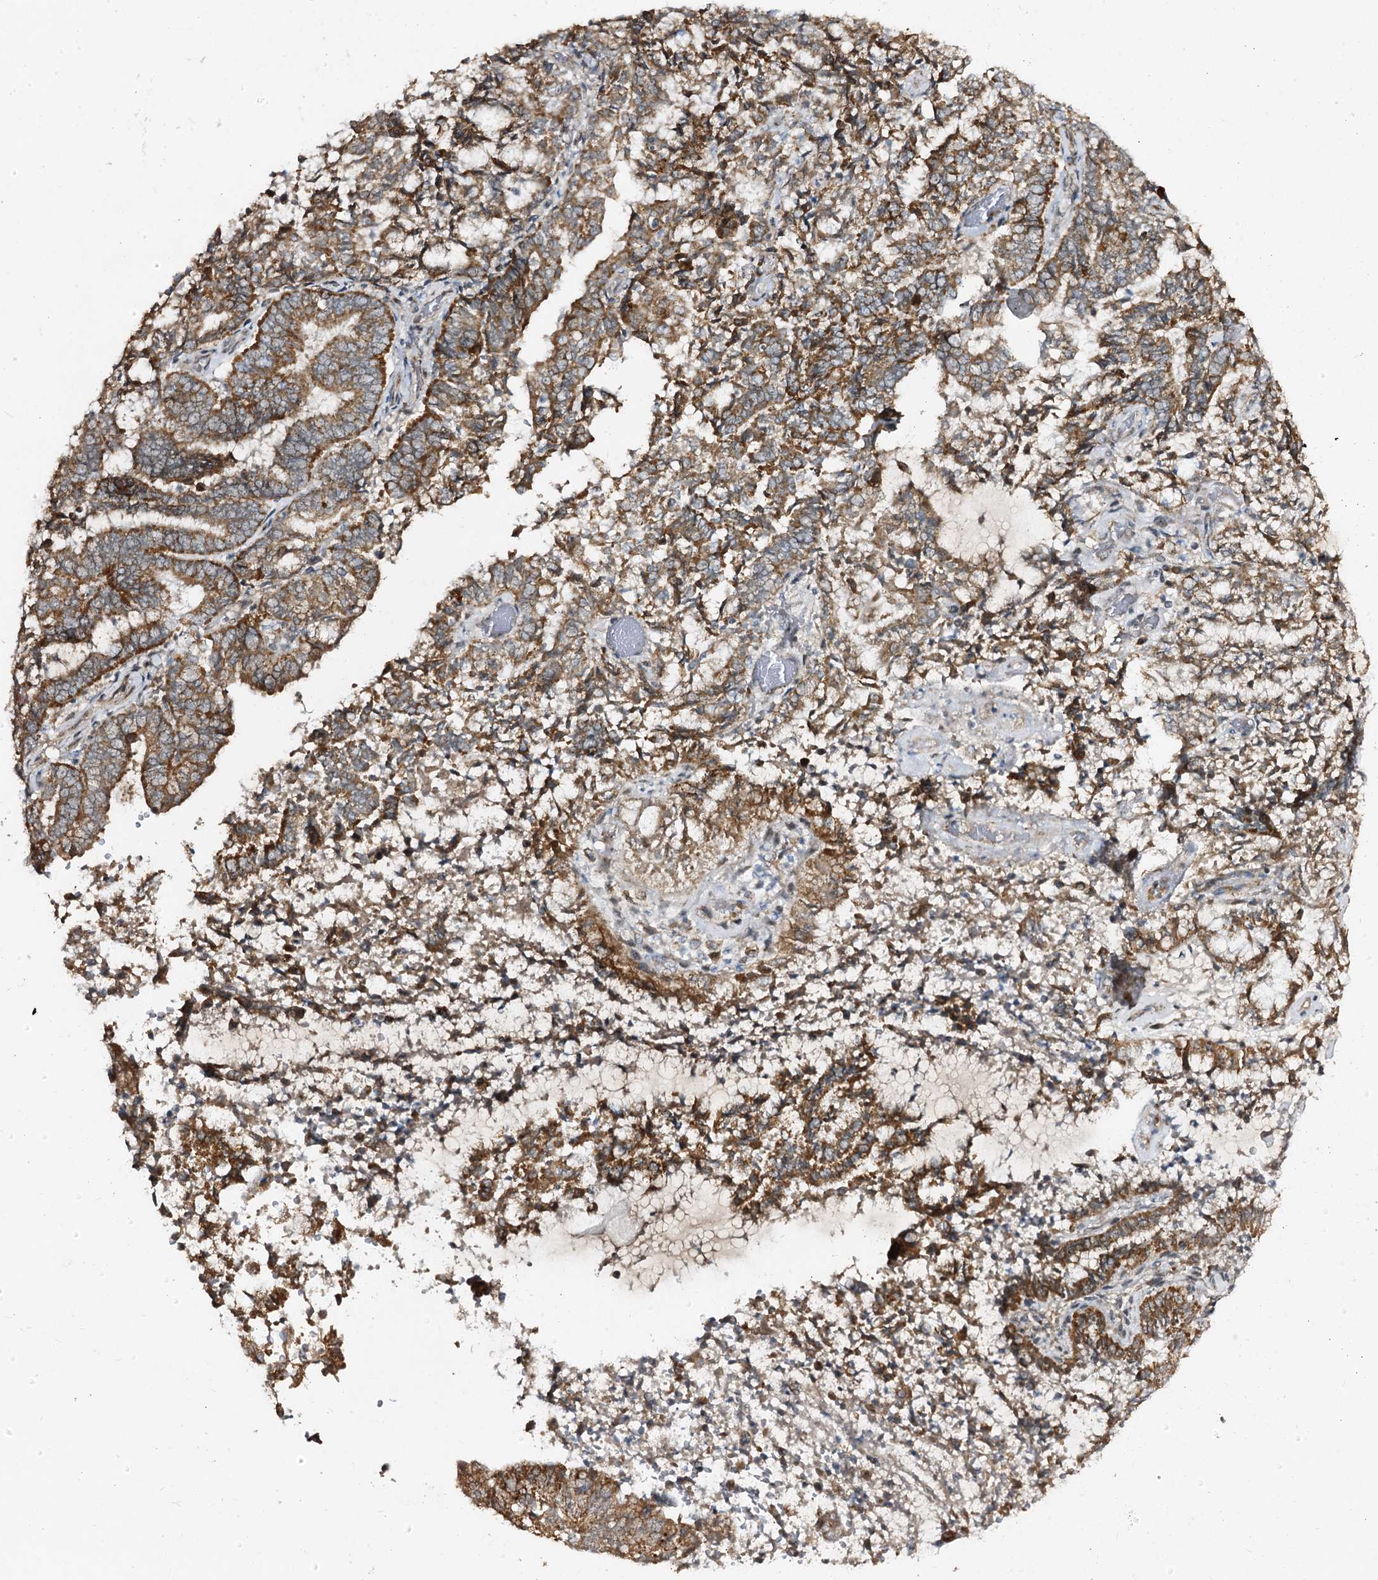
{"staining": {"intensity": "moderate", "quantity": ">75%", "location": "cytoplasmic/membranous"}, "tissue": "endometrial cancer", "cell_type": "Tumor cells", "image_type": "cancer", "snomed": [{"axis": "morphology", "description": "Adenocarcinoma, NOS"}, {"axis": "topography", "description": "Endometrium"}], "caption": "Immunohistochemical staining of endometrial adenocarcinoma demonstrates medium levels of moderate cytoplasmic/membranous expression in about >75% of tumor cells.", "gene": "CBR4", "patient": {"sex": "female", "age": 80}}